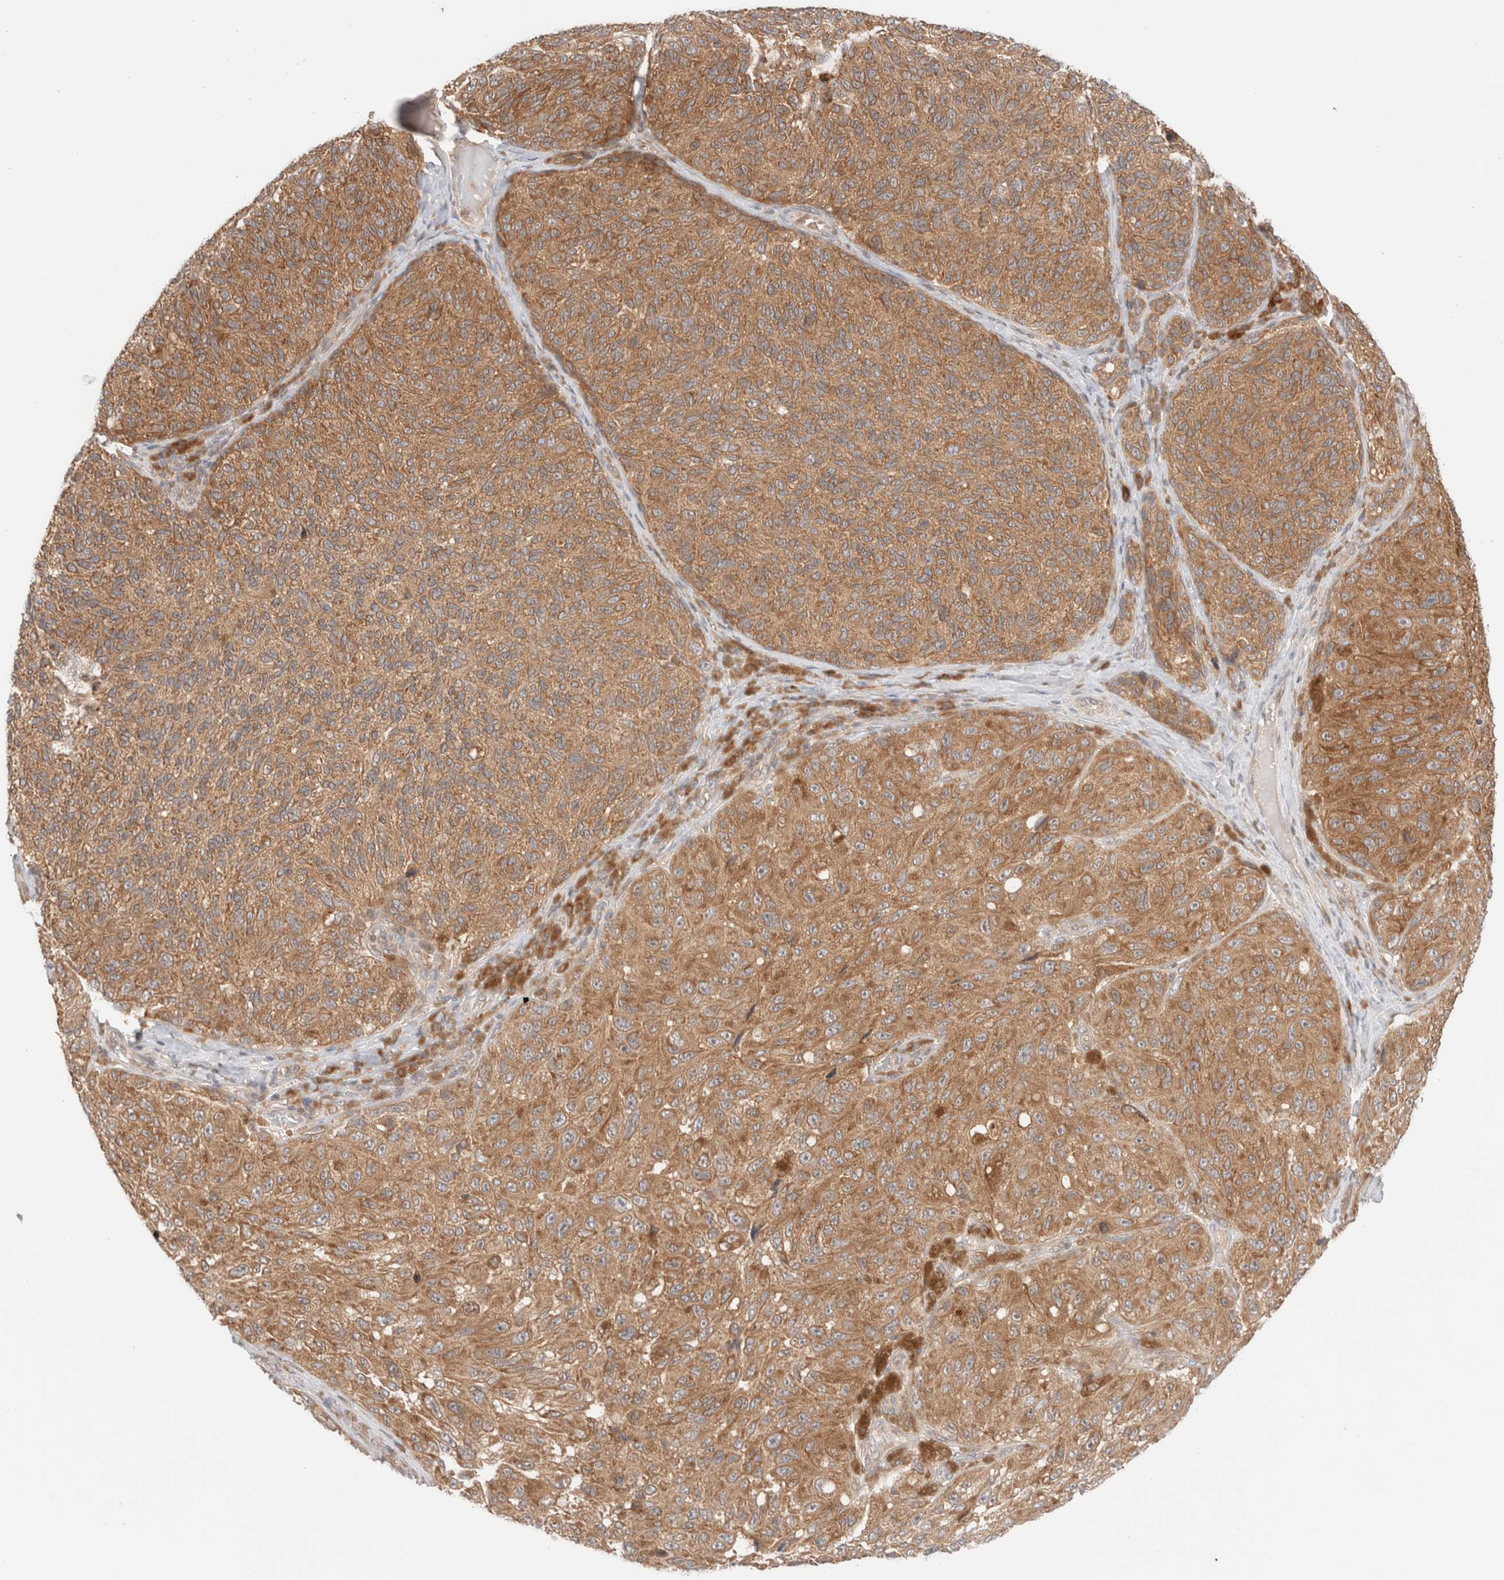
{"staining": {"intensity": "moderate", "quantity": ">75%", "location": "cytoplasmic/membranous"}, "tissue": "melanoma", "cell_type": "Tumor cells", "image_type": "cancer", "snomed": [{"axis": "morphology", "description": "Malignant melanoma, NOS"}, {"axis": "topography", "description": "Skin"}], "caption": "Tumor cells reveal moderate cytoplasmic/membranous positivity in about >75% of cells in malignant melanoma. Nuclei are stained in blue.", "gene": "XKR4", "patient": {"sex": "female", "age": 73}}